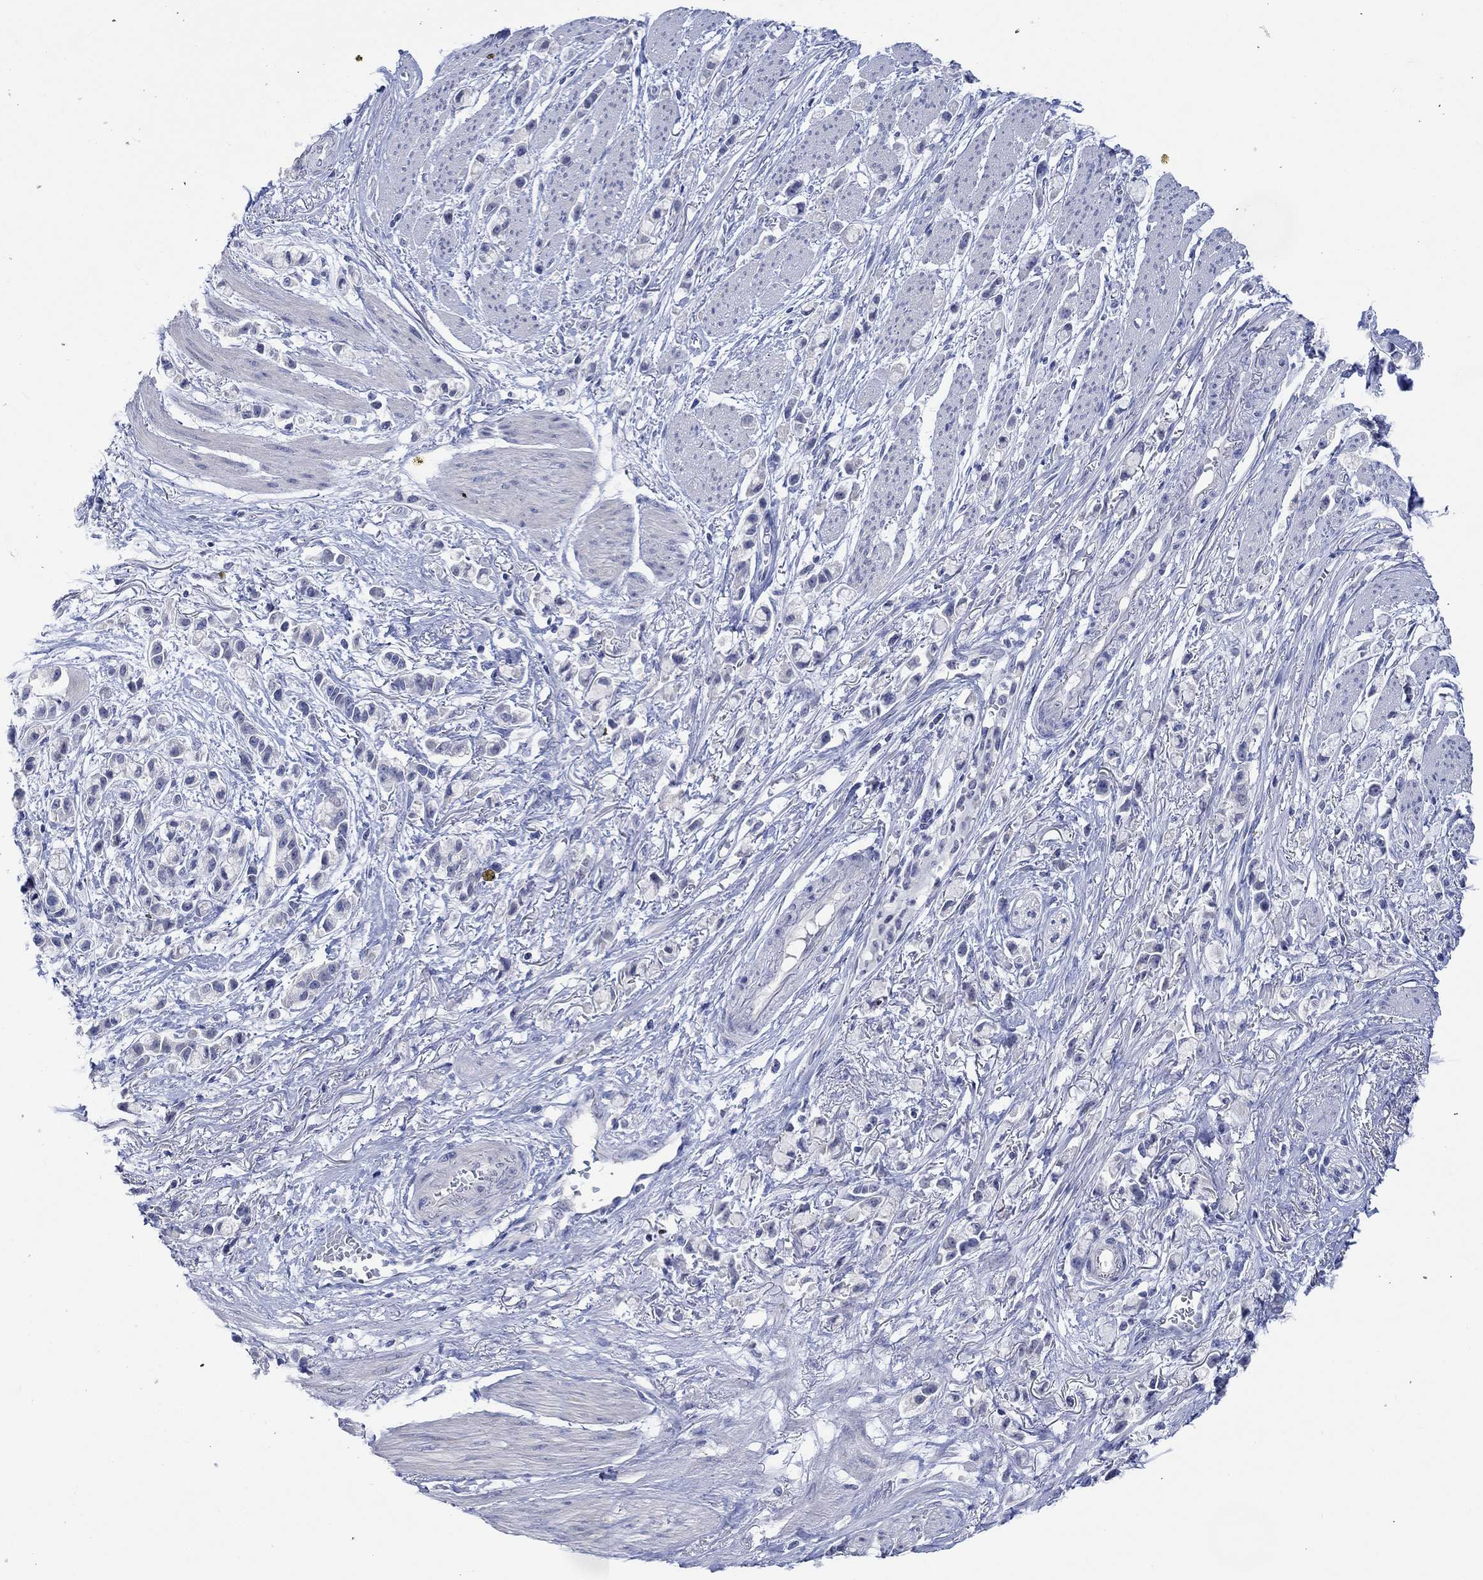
{"staining": {"intensity": "negative", "quantity": "none", "location": "none"}, "tissue": "stomach cancer", "cell_type": "Tumor cells", "image_type": "cancer", "snomed": [{"axis": "morphology", "description": "Adenocarcinoma, NOS"}, {"axis": "topography", "description": "Stomach"}], "caption": "Stomach adenocarcinoma was stained to show a protein in brown. There is no significant expression in tumor cells.", "gene": "DLK1", "patient": {"sex": "female", "age": 81}}